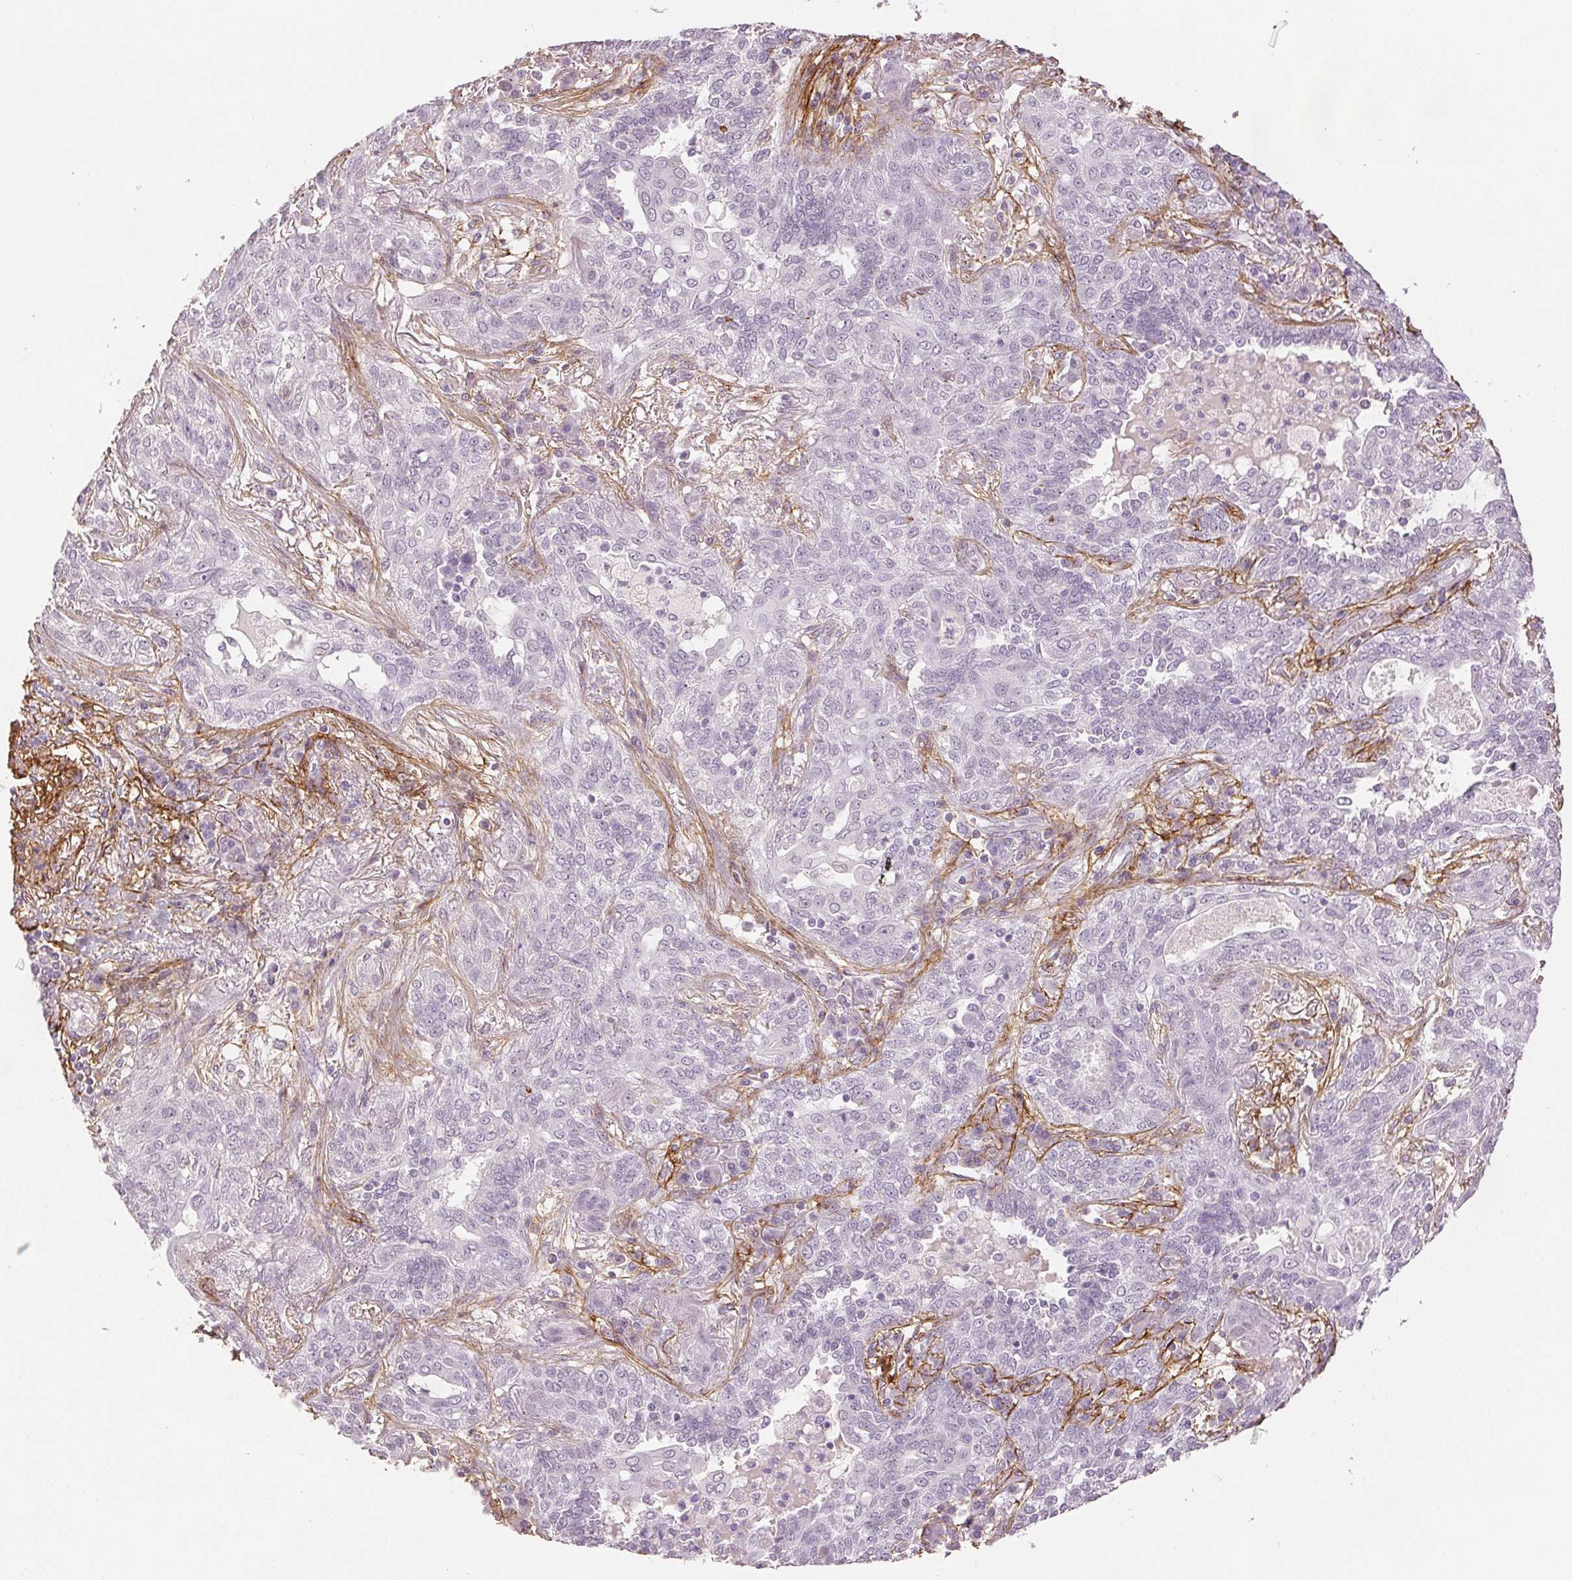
{"staining": {"intensity": "negative", "quantity": "none", "location": "none"}, "tissue": "lung cancer", "cell_type": "Tumor cells", "image_type": "cancer", "snomed": [{"axis": "morphology", "description": "Squamous cell carcinoma, NOS"}, {"axis": "topography", "description": "Lung"}], "caption": "Tumor cells show no significant protein staining in squamous cell carcinoma (lung).", "gene": "FBN1", "patient": {"sex": "female", "age": 70}}